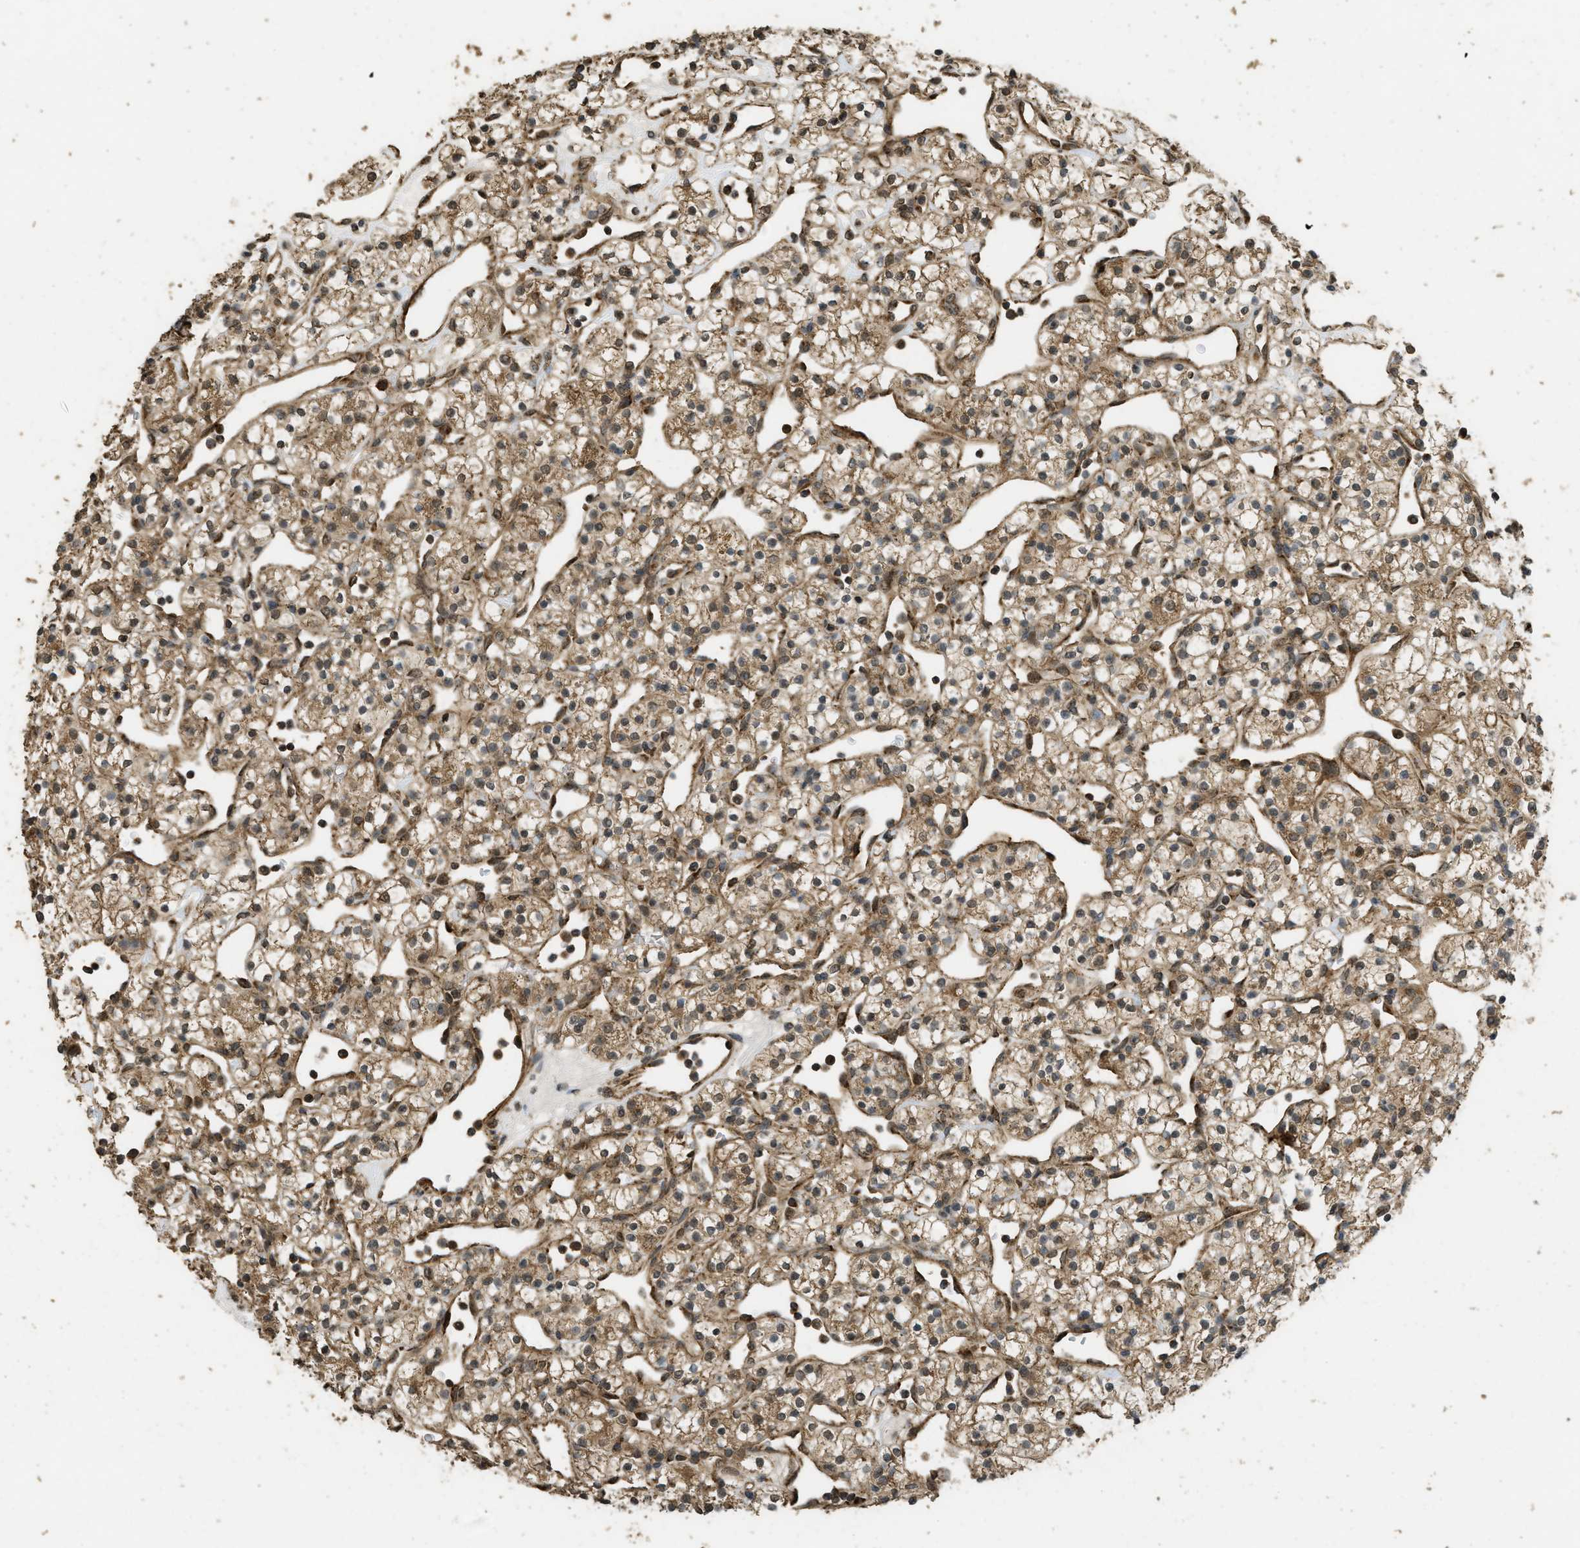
{"staining": {"intensity": "moderate", "quantity": ">75%", "location": "cytoplasmic/membranous"}, "tissue": "renal cancer", "cell_type": "Tumor cells", "image_type": "cancer", "snomed": [{"axis": "morphology", "description": "Adenocarcinoma, NOS"}, {"axis": "topography", "description": "Kidney"}], "caption": "Renal cancer tissue shows moderate cytoplasmic/membranous positivity in about >75% of tumor cells The staining was performed using DAB, with brown indicating positive protein expression. Nuclei are stained blue with hematoxylin.", "gene": "CTPS1", "patient": {"sex": "female", "age": 60}}